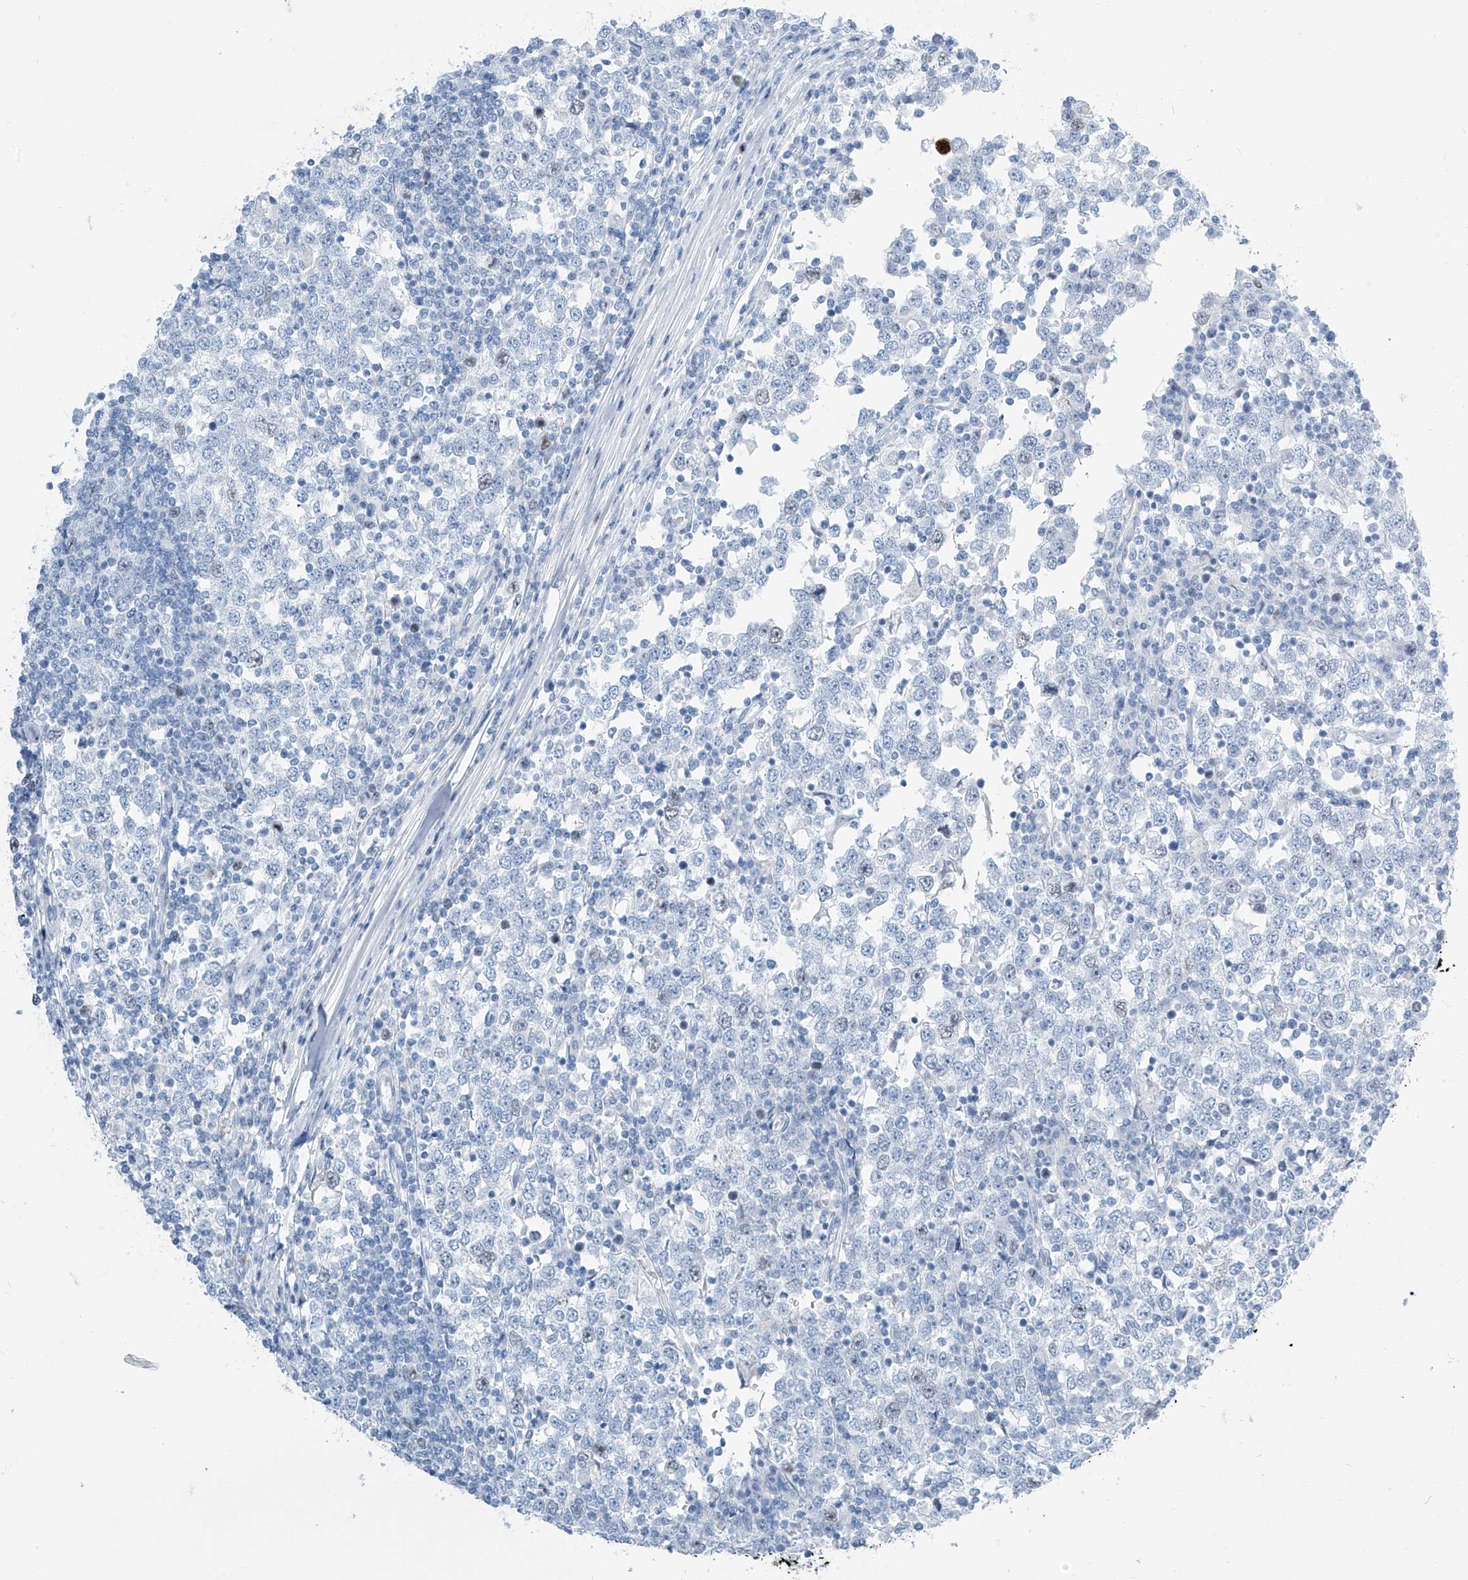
{"staining": {"intensity": "negative", "quantity": "none", "location": "none"}, "tissue": "testis cancer", "cell_type": "Tumor cells", "image_type": "cancer", "snomed": [{"axis": "morphology", "description": "Seminoma, NOS"}, {"axis": "topography", "description": "Testis"}], "caption": "Tumor cells are negative for brown protein staining in testis cancer (seminoma).", "gene": "SGO2", "patient": {"sex": "male", "age": 65}}